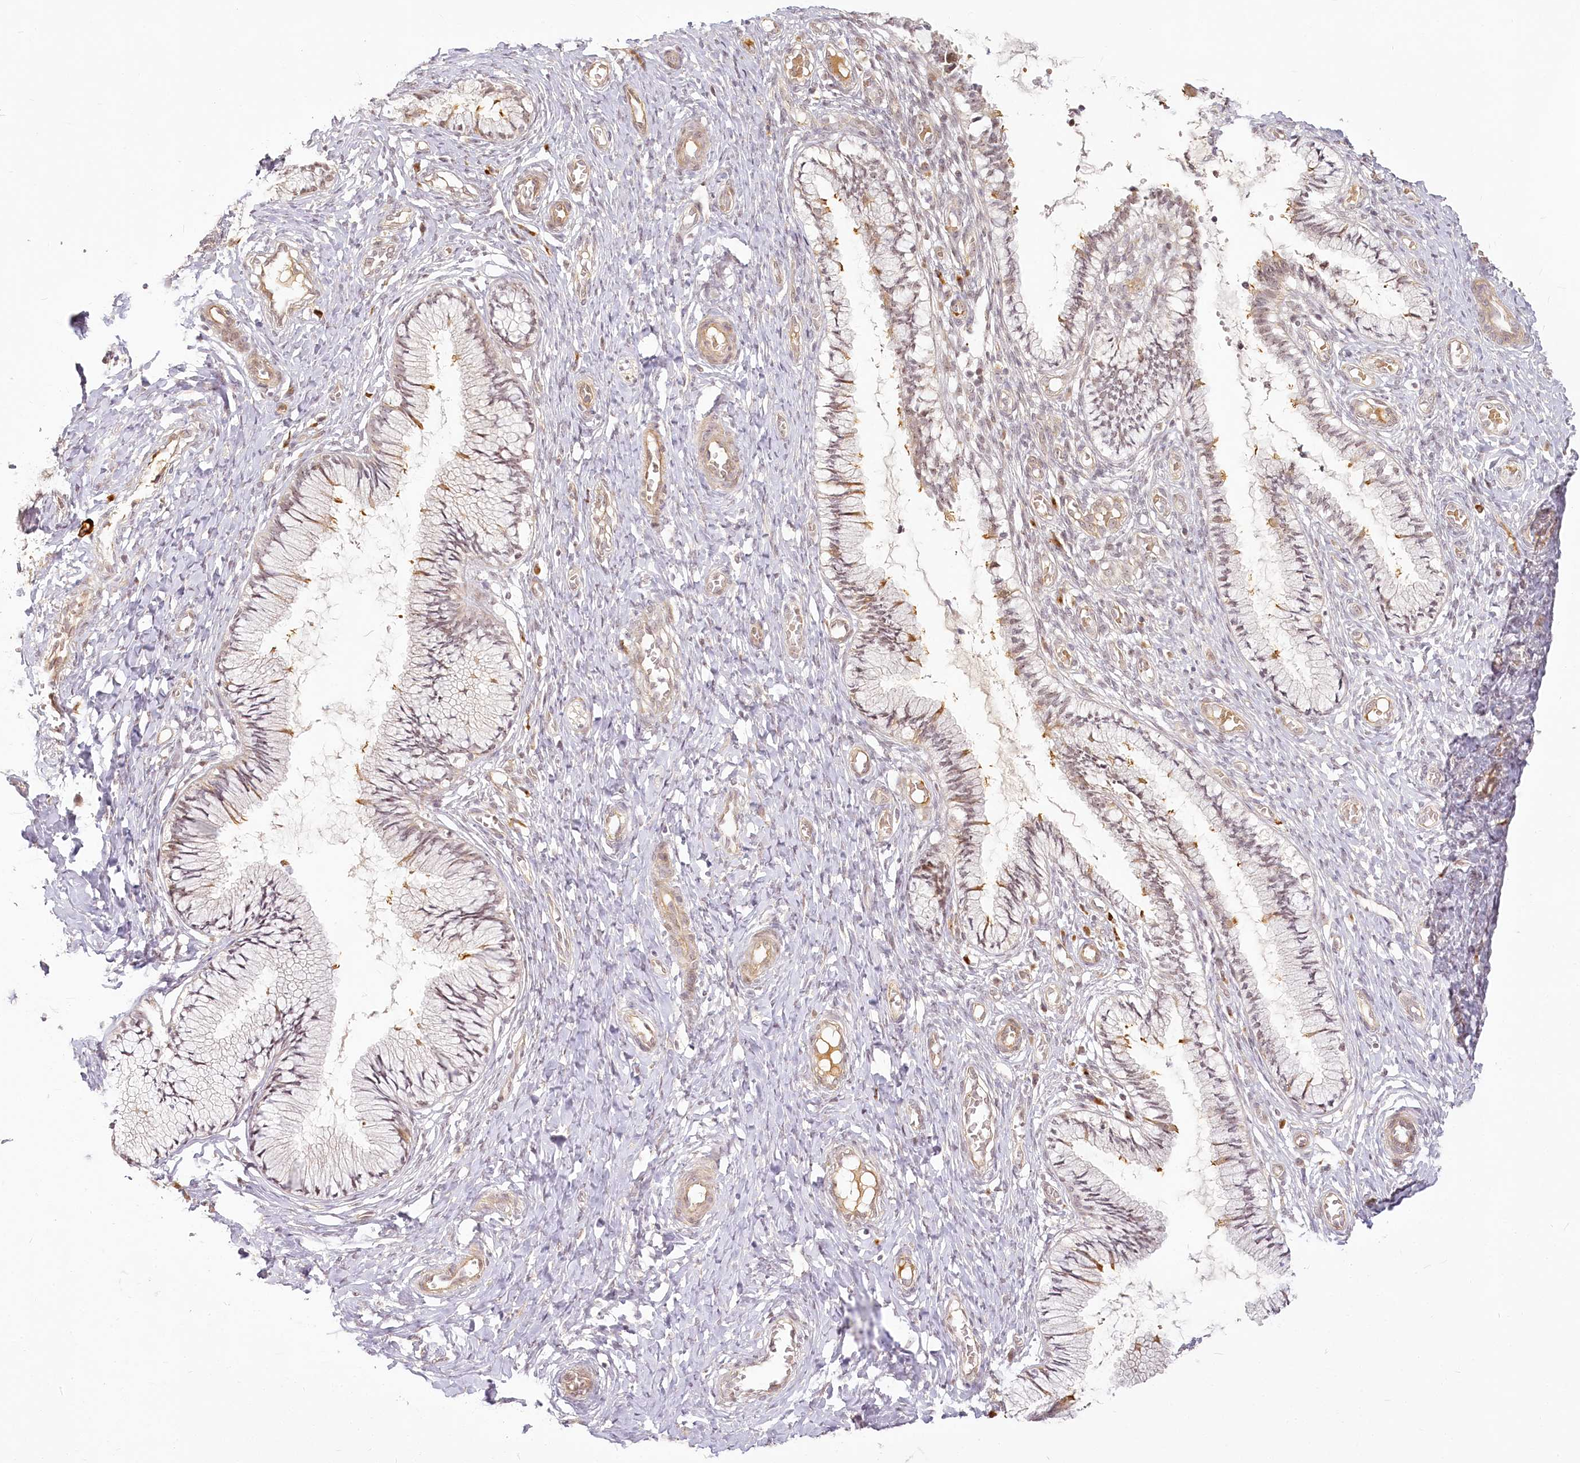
{"staining": {"intensity": "moderate", "quantity": "<25%", "location": "cytoplasmic/membranous,nuclear"}, "tissue": "cervix", "cell_type": "Glandular cells", "image_type": "normal", "snomed": [{"axis": "morphology", "description": "Normal tissue, NOS"}, {"axis": "topography", "description": "Cervix"}], "caption": "This is a micrograph of immunohistochemistry (IHC) staining of benign cervix, which shows moderate staining in the cytoplasmic/membranous,nuclear of glandular cells.", "gene": "EXOSC7", "patient": {"sex": "female", "age": 27}}